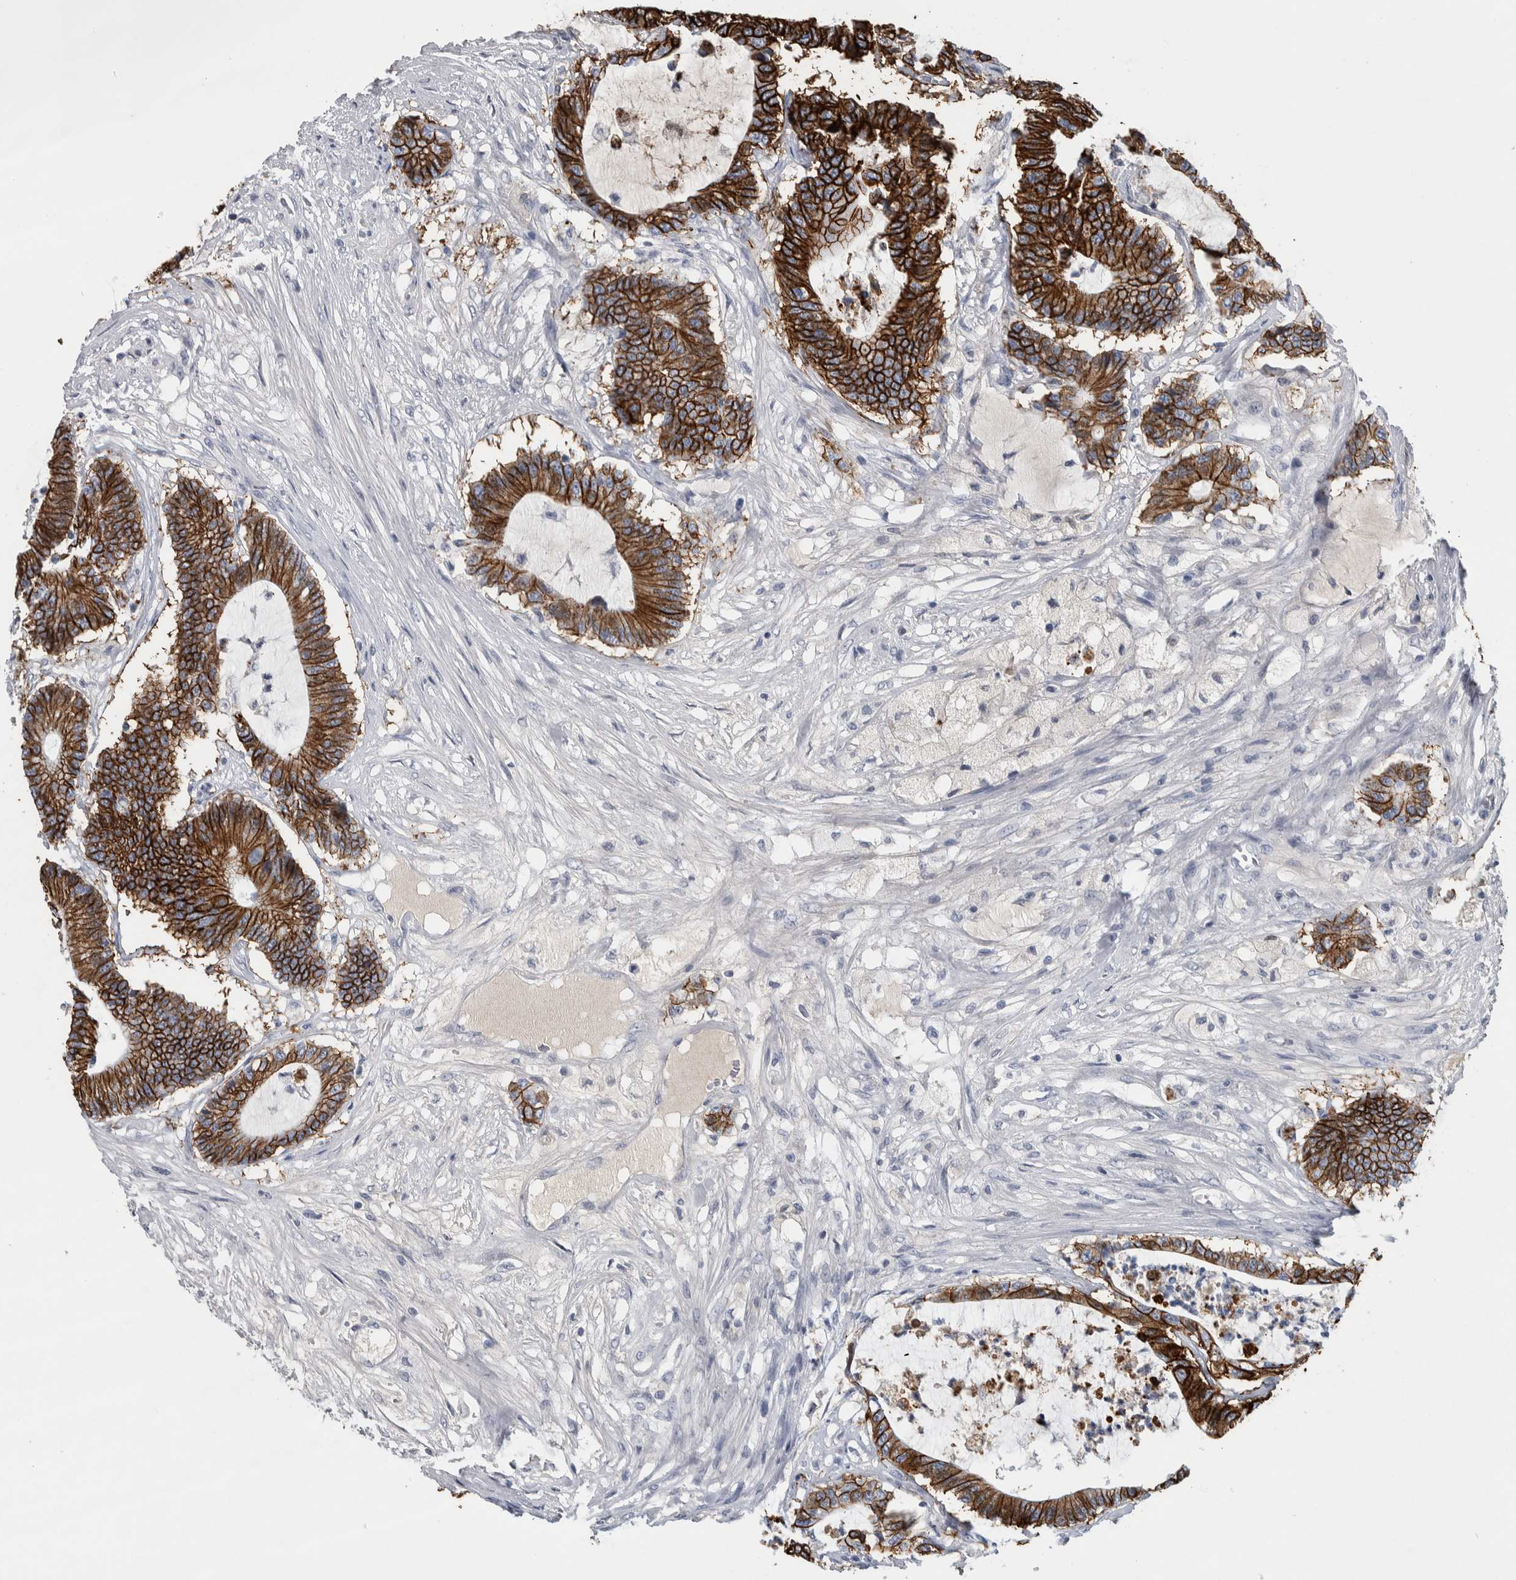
{"staining": {"intensity": "strong", "quantity": ">75%", "location": "cytoplasmic/membranous"}, "tissue": "colorectal cancer", "cell_type": "Tumor cells", "image_type": "cancer", "snomed": [{"axis": "morphology", "description": "Adenocarcinoma, NOS"}, {"axis": "topography", "description": "Colon"}], "caption": "Immunohistochemistry (DAB) staining of colorectal adenocarcinoma exhibits strong cytoplasmic/membranous protein expression in about >75% of tumor cells.", "gene": "CDH17", "patient": {"sex": "female", "age": 84}}